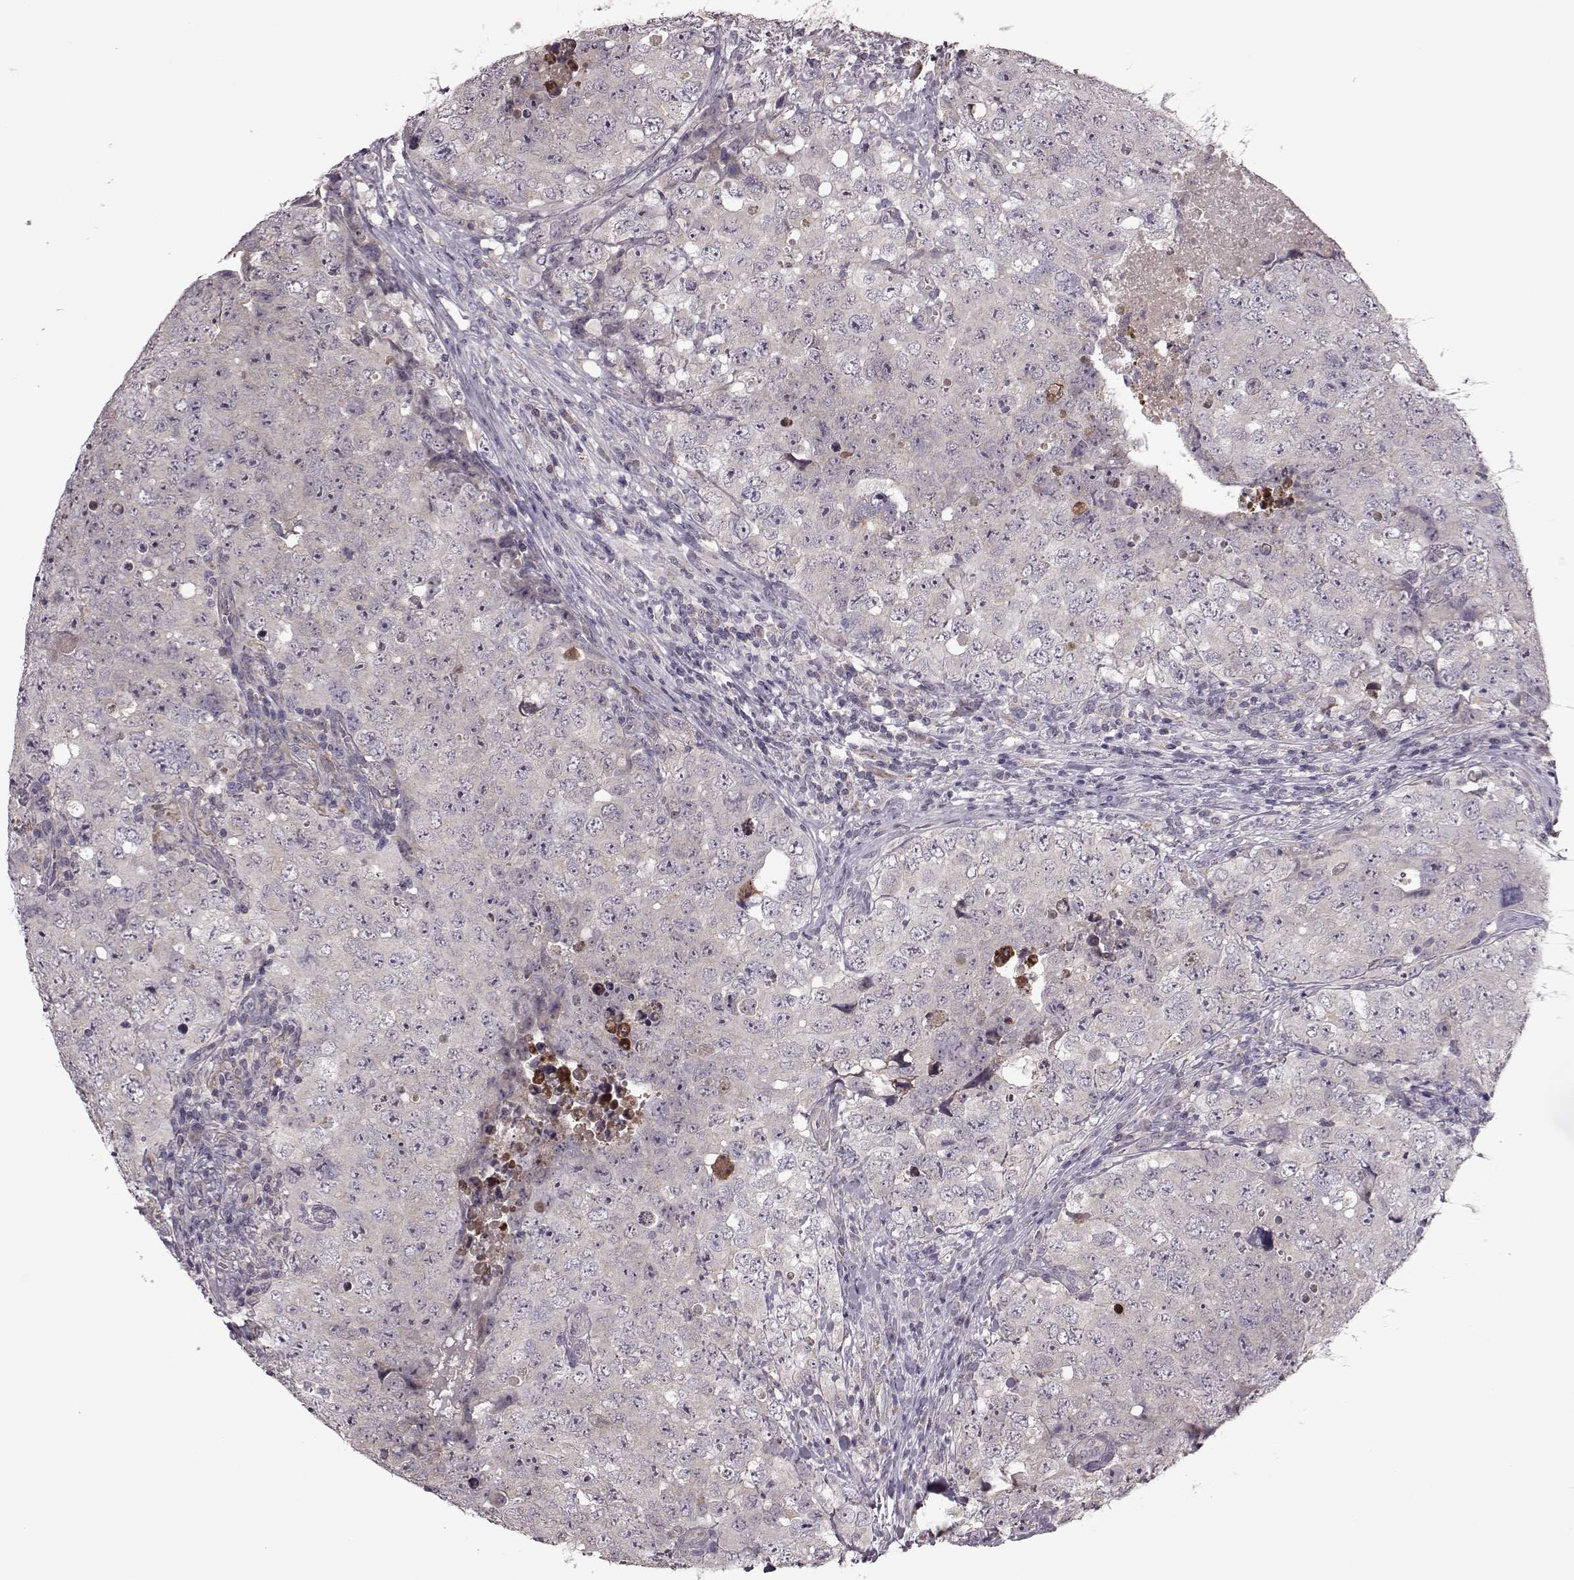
{"staining": {"intensity": "negative", "quantity": "none", "location": "none"}, "tissue": "testis cancer", "cell_type": "Tumor cells", "image_type": "cancer", "snomed": [{"axis": "morphology", "description": "Seminoma, NOS"}, {"axis": "topography", "description": "Testis"}], "caption": "Immunohistochemistry (IHC) histopathology image of neoplastic tissue: human testis cancer (seminoma) stained with DAB demonstrates no significant protein expression in tumor cells.", "gene": "PUDP", "patient": {"sex": "male", "age": 34}}